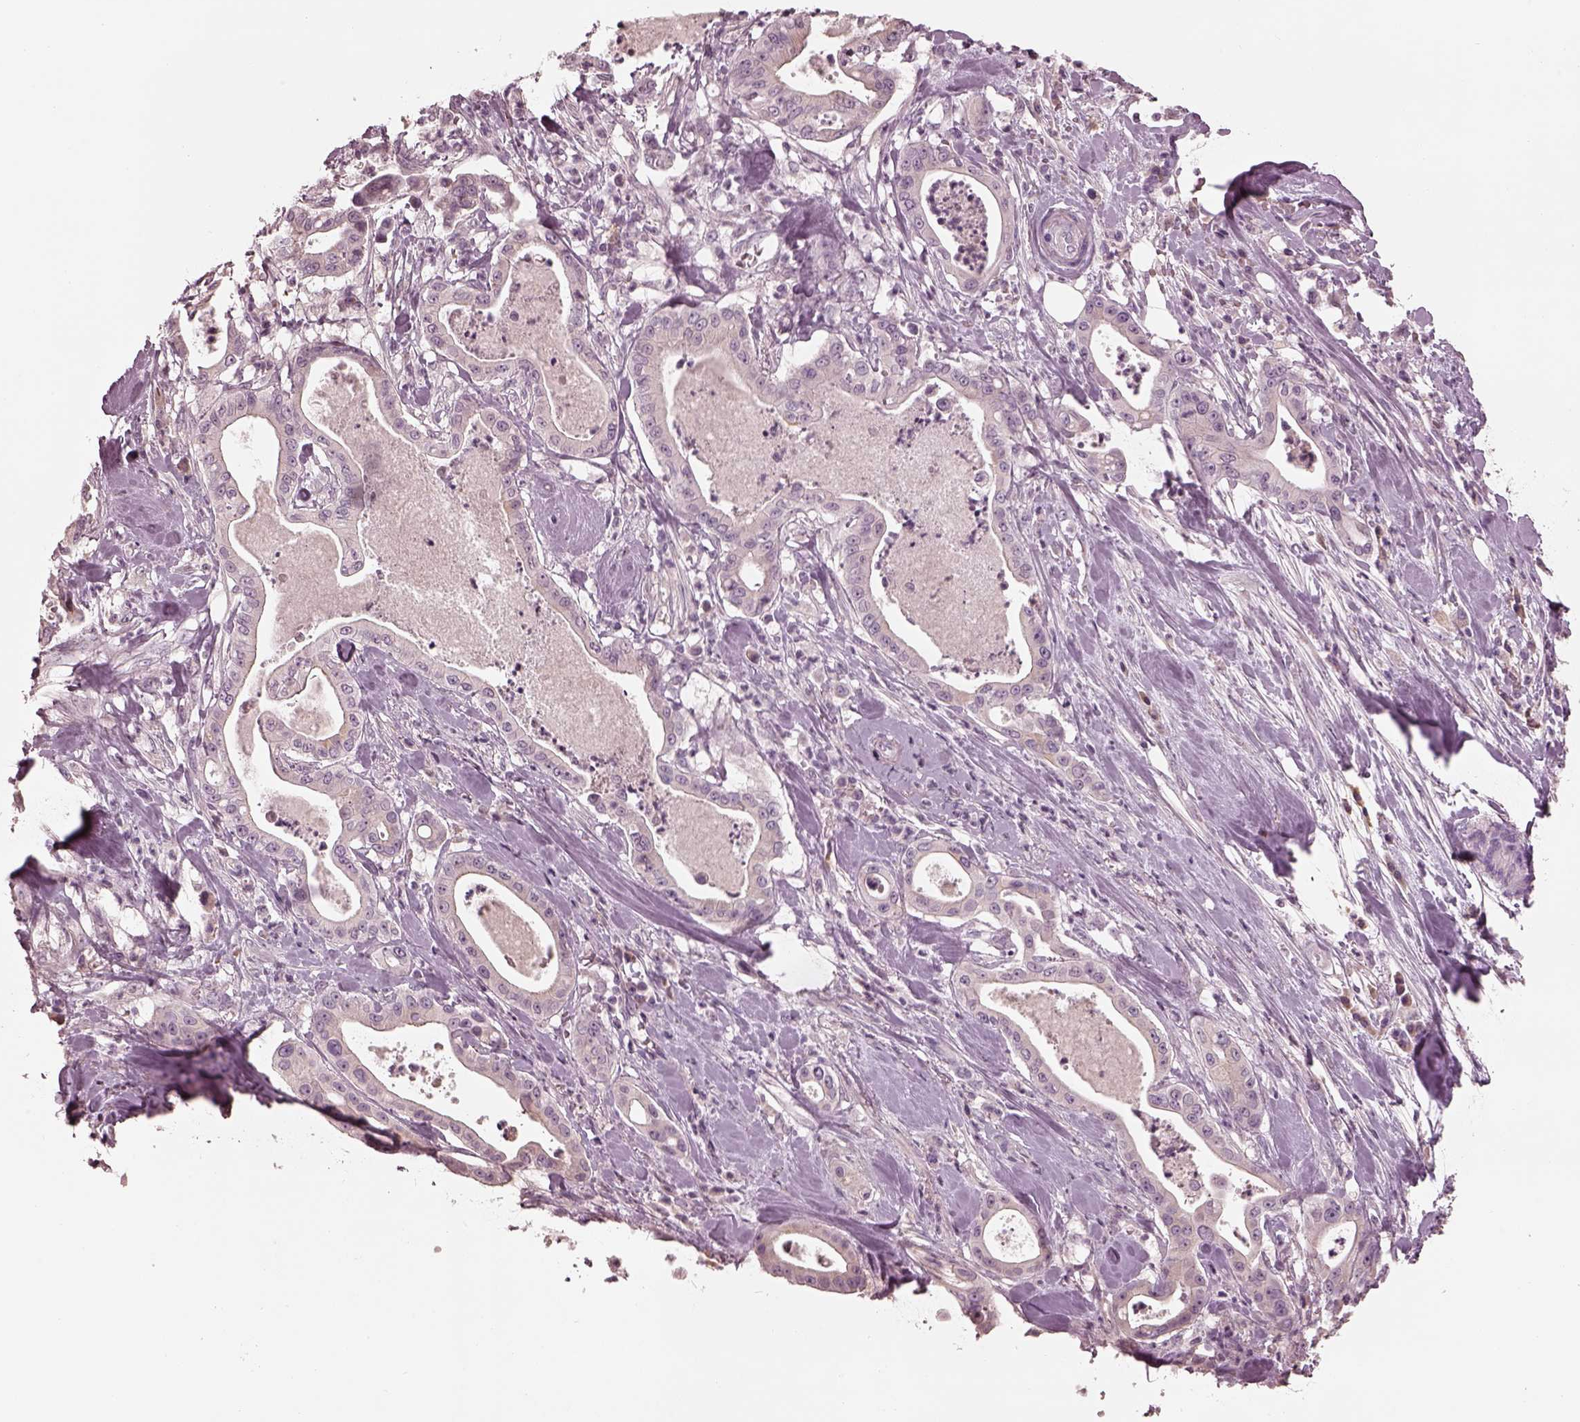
{"staining": {"intensity": "negative", "quantity": "none", "location": "none"}, "tissue": "pancreatic cancer", "cell_type": "Tumor cells", "image_type": "cancer", "snomed": [{"axis": "morphology", "description": "Adenocarcinoma, NOS"}, {"axis": "topography", "description": "Pancreas"}], "caption": "IHC of pancreatic adenocarcinoma exhibits no expression in tumor cells.", "gene": "MIA", "patient": {"sex": "male", "age": 71}}